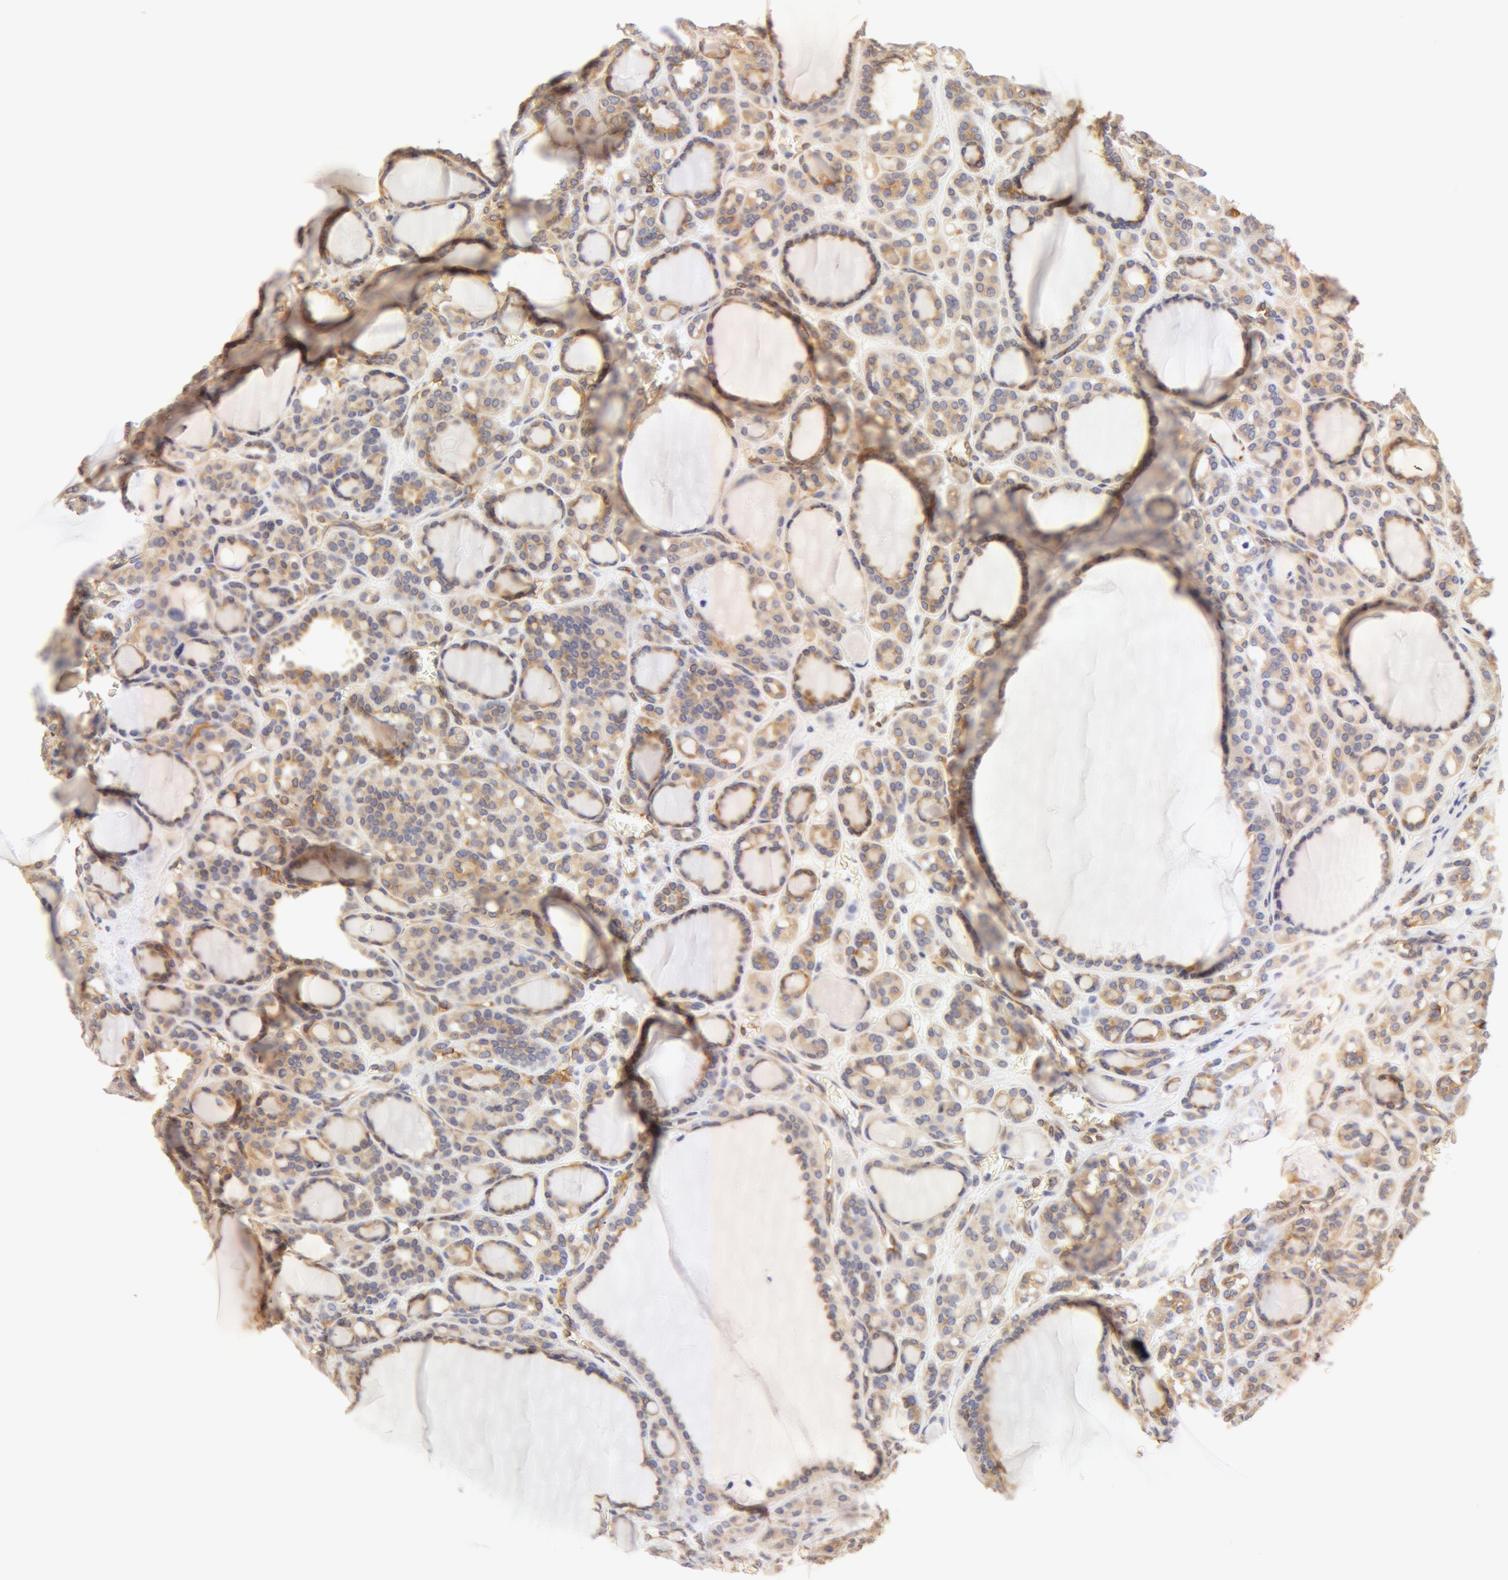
{"staining": {"intensity": "negative", "quantity": "none", "location": "none"}, "tissue": "thyroid cancer", "cell_type": "Tumor cells", "image_type": "cancer", "snomed": [{"axis": "morphology", "description": "Follicular adenoma carcinoma, NOS"}, {"axis": "topography", "description": "Thyroid gland"}], "caption": "High power microscopy histopathology image of an immunohistochemistry image of thyroid cancer, revealing no significant staining in tumor cells. Brightfield microscopy of IHC stained with DAB (brown) and hematoxylin (blue), captured at high magnification.", "gene": "DDX3Y", "patient": {"sex": "female", "age": 71}}